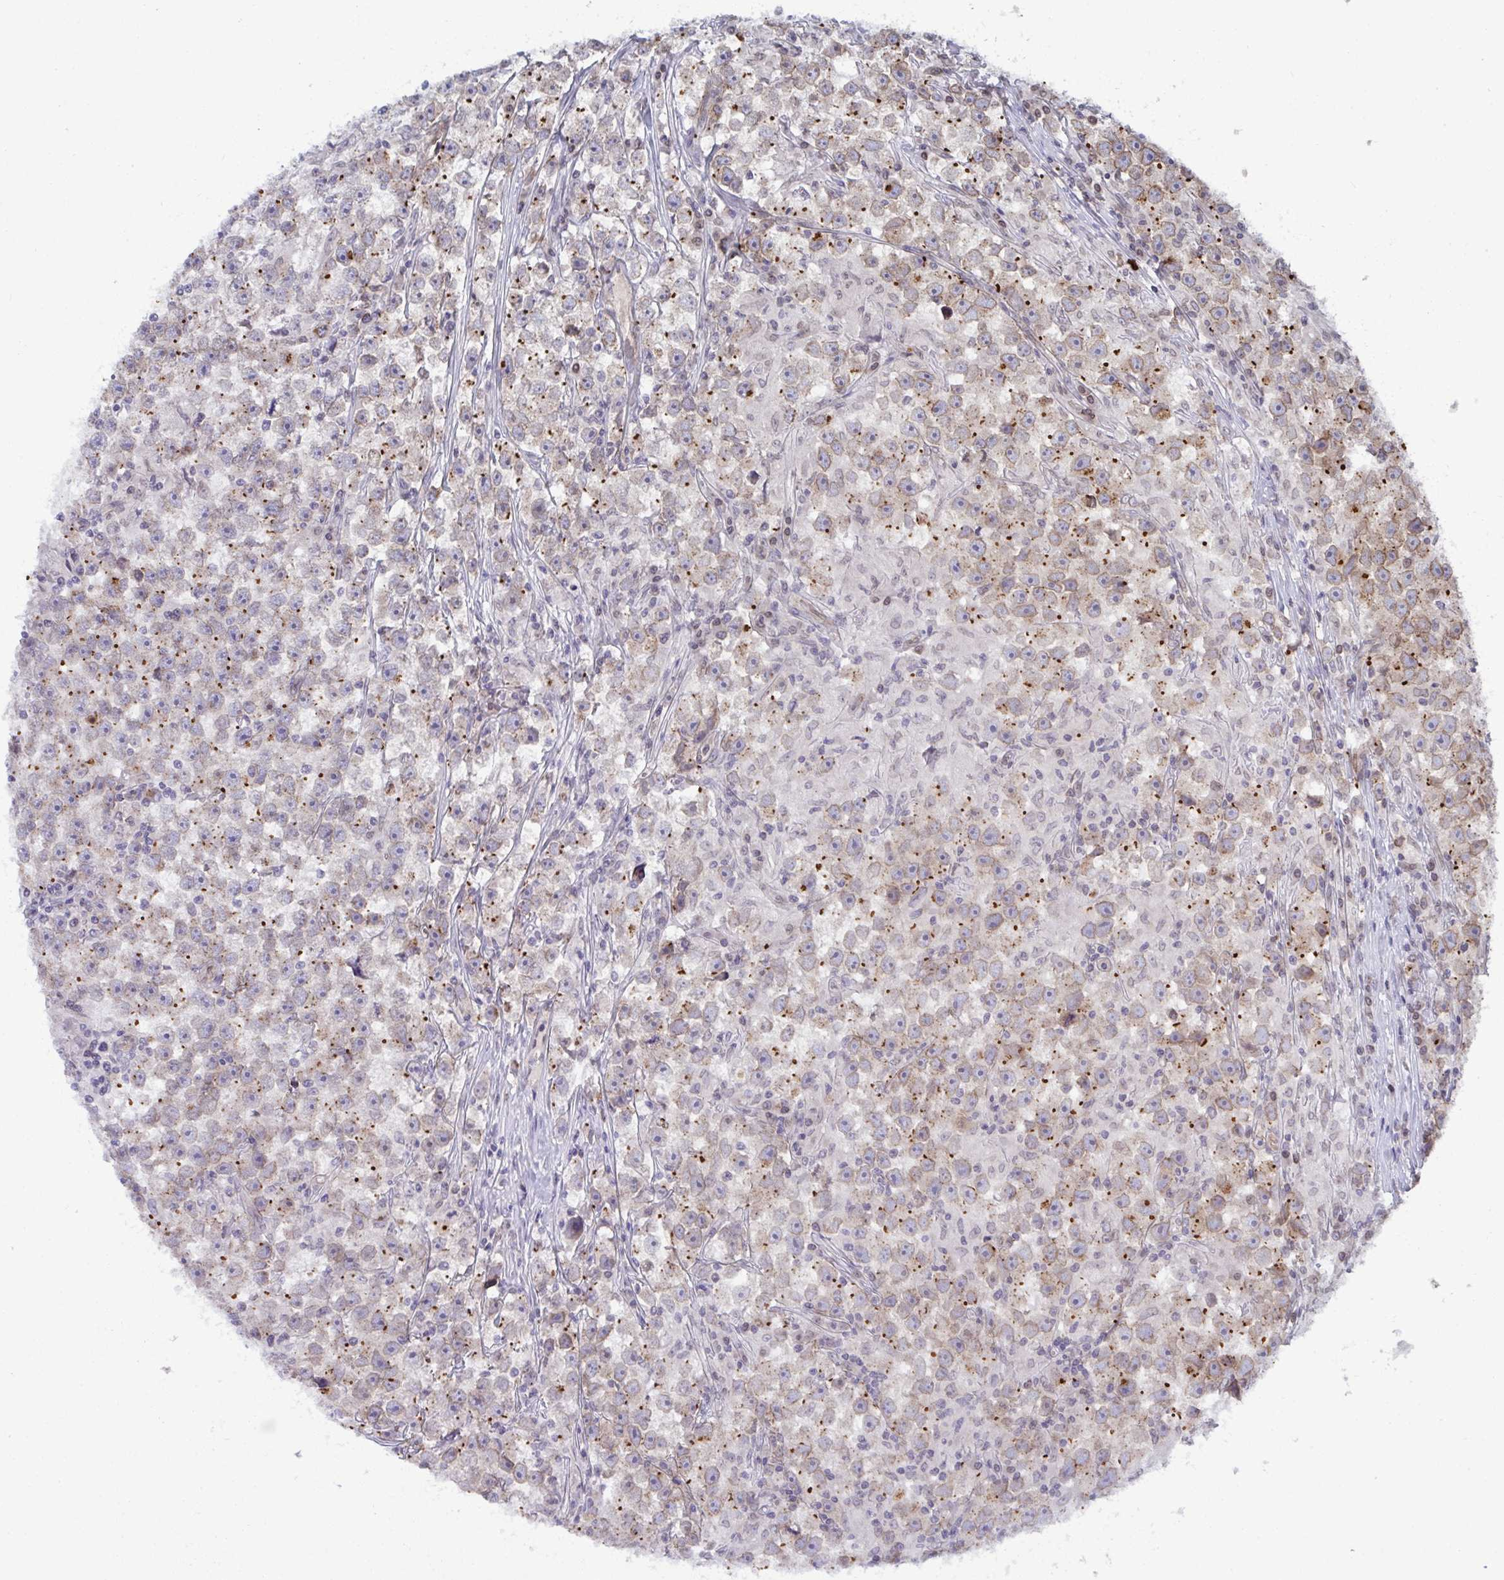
{"staining": {"intensity": "moderate", "quantity": "25%-75%", "location": "cytoplasmic/membranous,nuclear"}, "tissue": "testis cancer", "cell_type": "Tumor cells", "image_type": "cancer", "snomed": [{"axis": "morphology", "description": "Seminoma, NOS"}, {"axis": "topography", "description": "Testis"}], "caption": "Testis seminoma stained for a protein (brown) reveals moderate cytoplasmic/membranous and nuclear positive staining in approximately 25%-75% of tumor cells.", "gene": "RANBP2", "patient": {"sex": "male", "age": 33}}